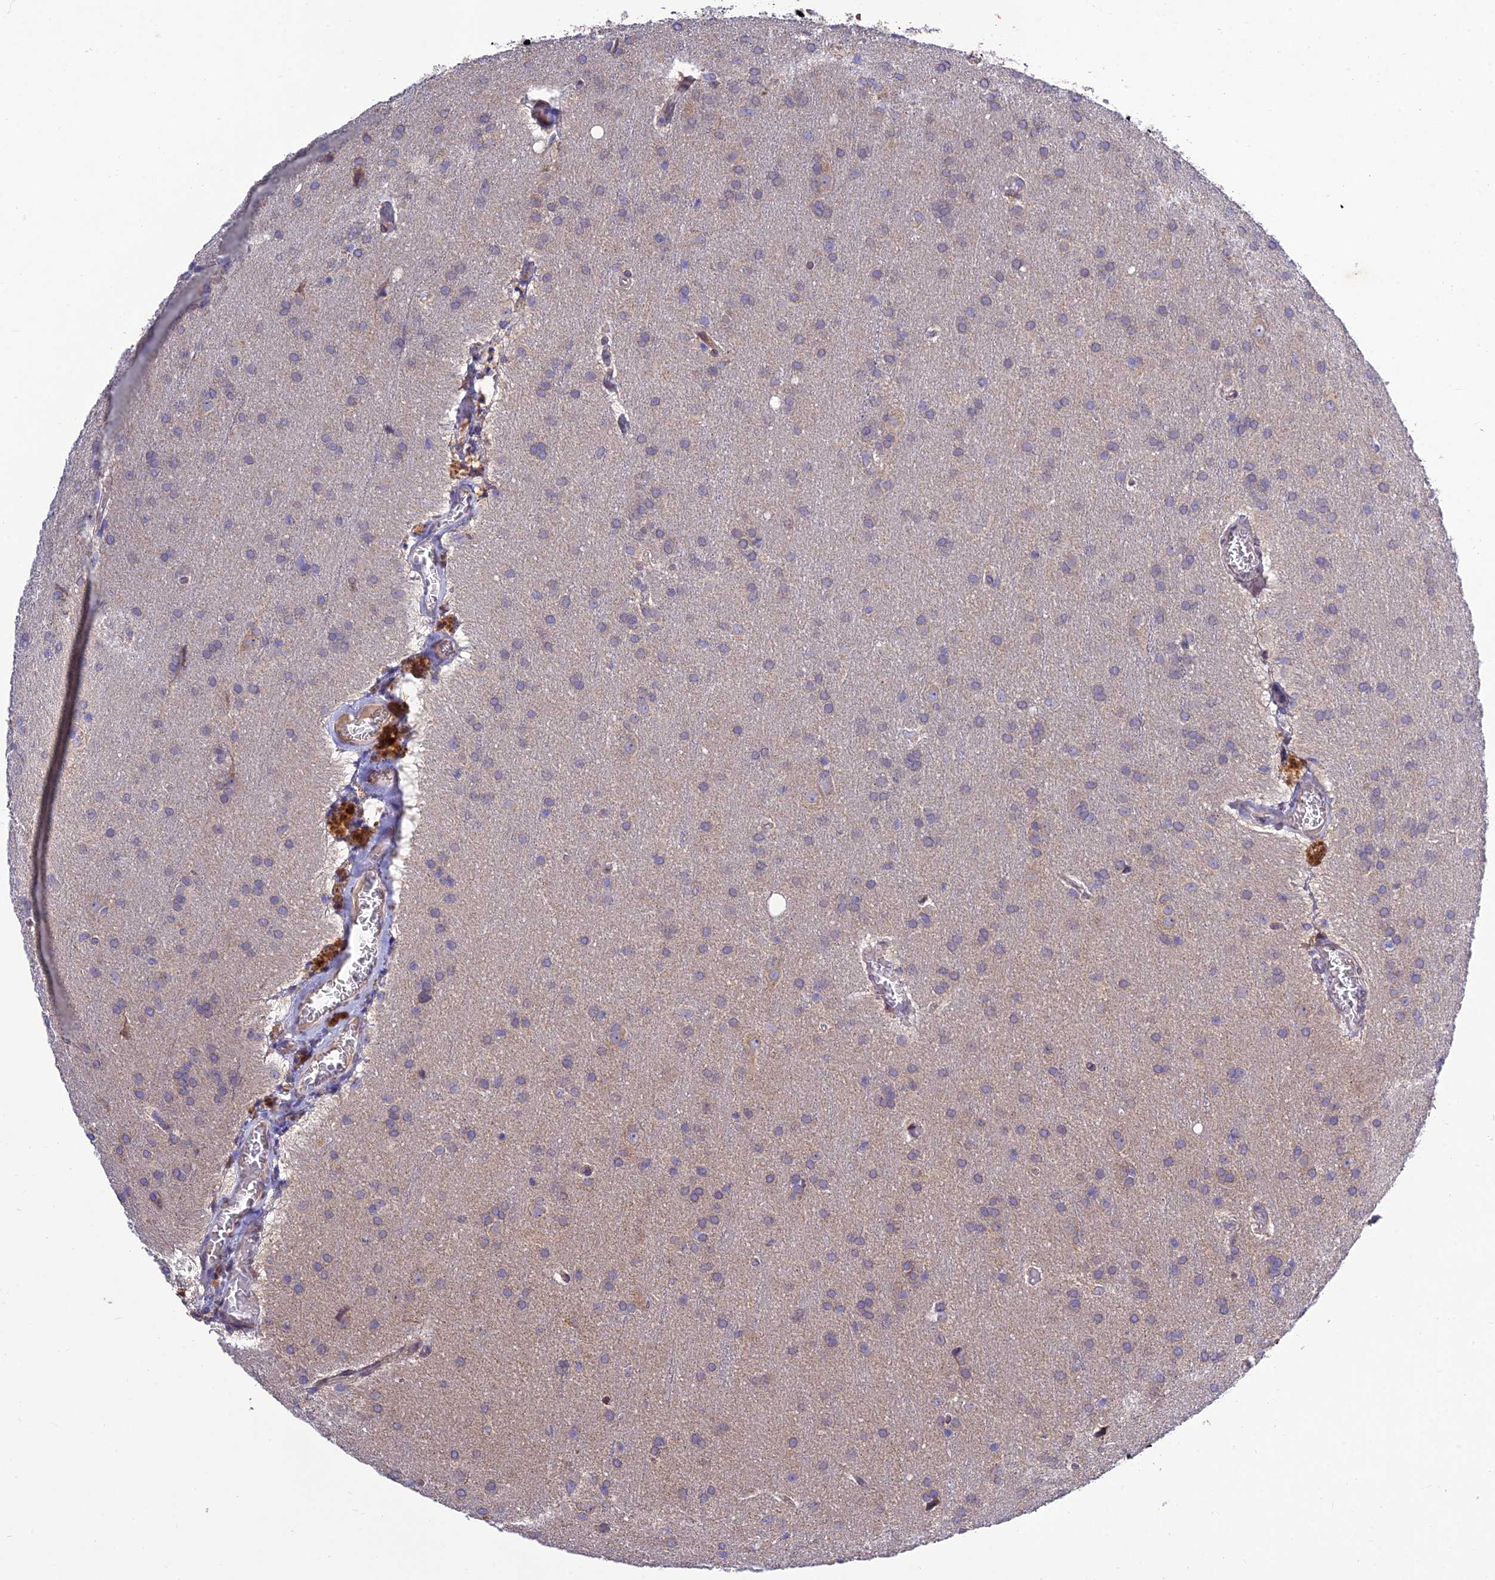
{"staining": {"intensity": "weak", "quantity": "<25%", "location": "cytoplasmic/membranous"}, "tissue": "glioma", "cell_type": "Tumor cells", "image_type": "cancer", "snomed": [{"axis": "morphology", "description": "Glioma, malignant, Low grade"}, {"axis": "topography", "description": "Brain"}], "caption": "Protein analysis of malignant glioma (low-grade) displays no significant positivity in tumor cells. (DAB IHC with hematoxylin counter stain).", "gene": "MGAT2", "patient": {"sex": "female", "age": 32}}